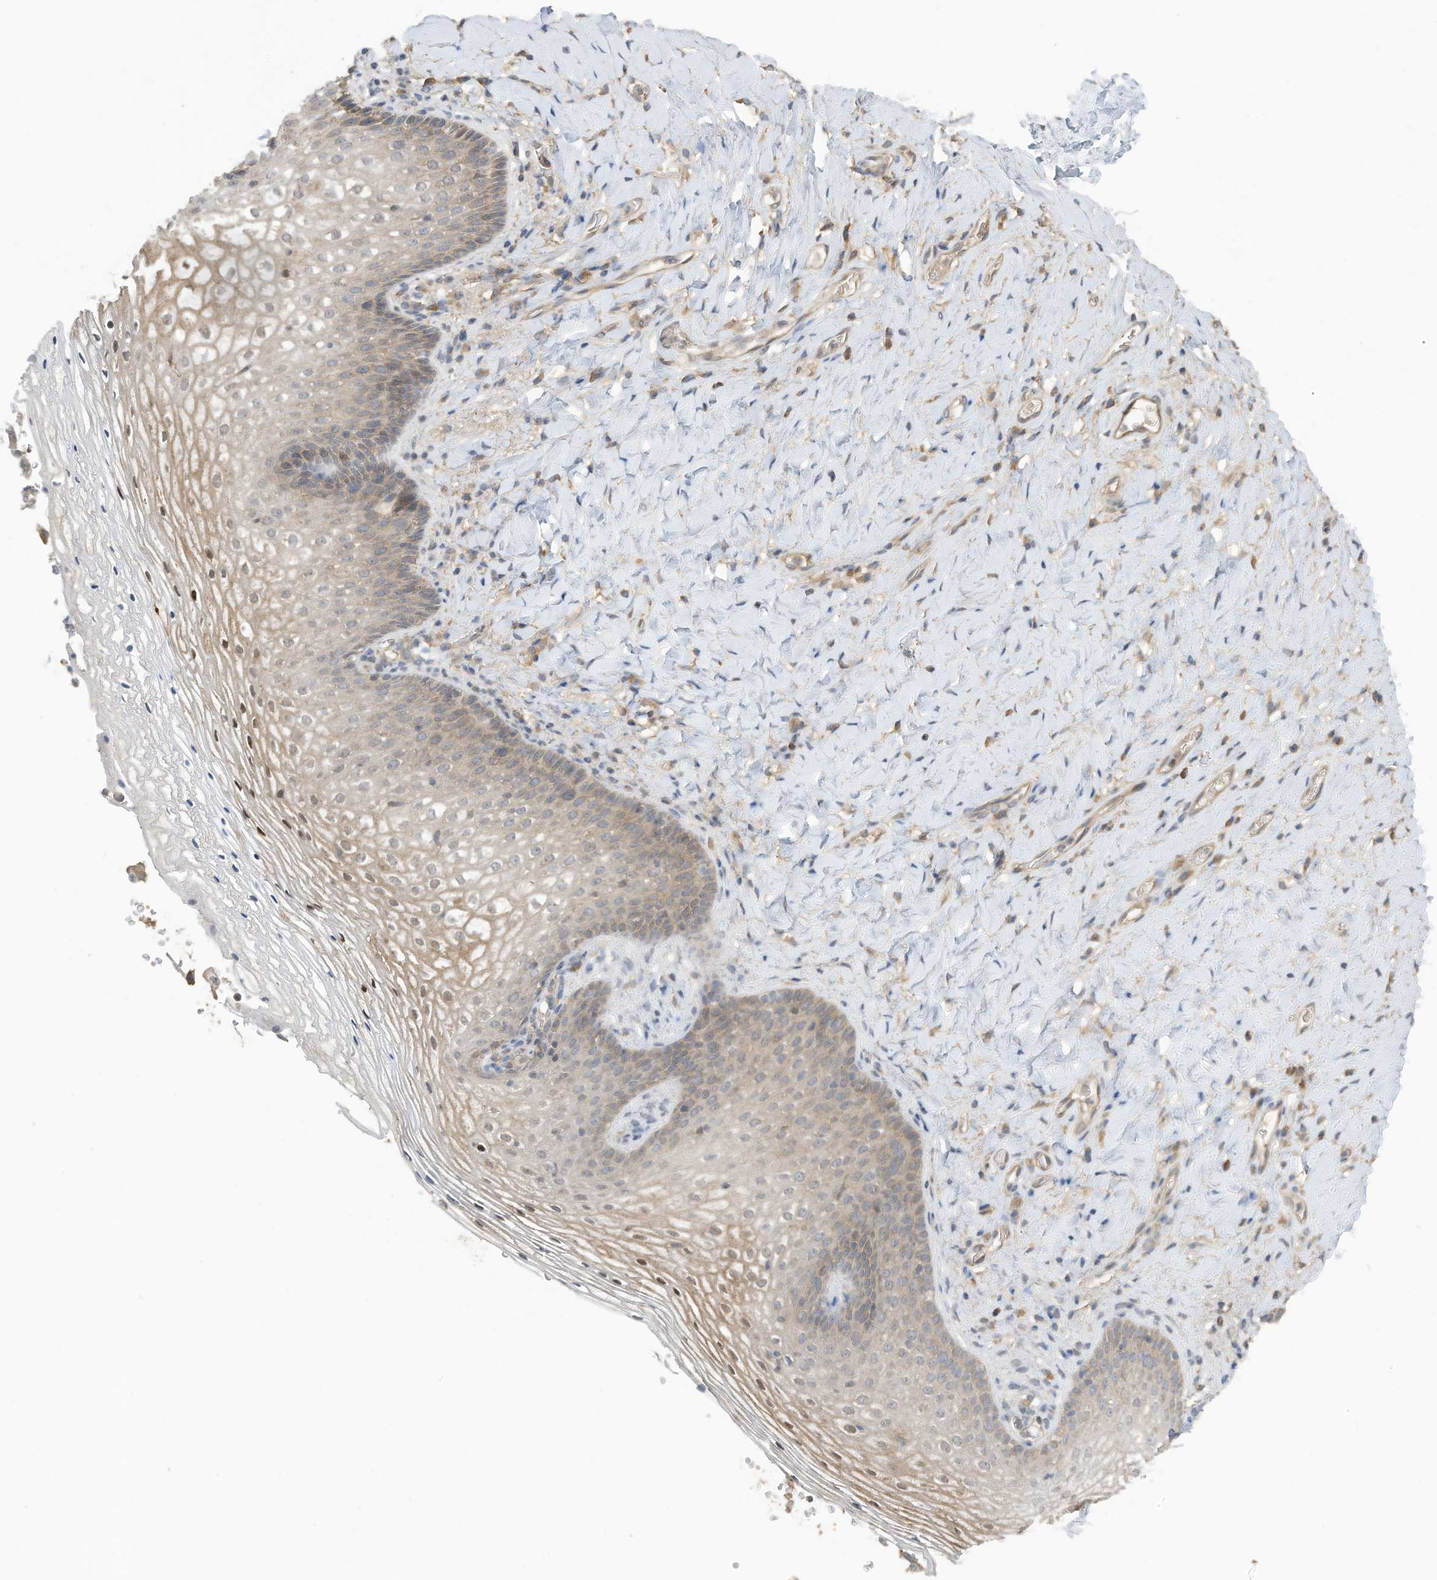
{"staining": {"intensity": "weak", "quantity": "25%-75%", "location": "cytoplasmic/membranous,nuclear"}, "tissue": "vagina", "cell_type": "Squamous epithelial cells", "image_type": "normal", "snomed": [{"axis": "morphology", "description": "Normal tissue, NOS"}, {"axis": "topography", "description": "Vagina"}], "caption": "Immunohistochemical staining of normal vagina demonstrates 25%-75% levels of weak cytoplasmic/membranous,nuclear protein staining in about 25%-75% of squamous epithelial cells.", "gene": "REC8", "patient": {"sex": "female", "age": 60}}